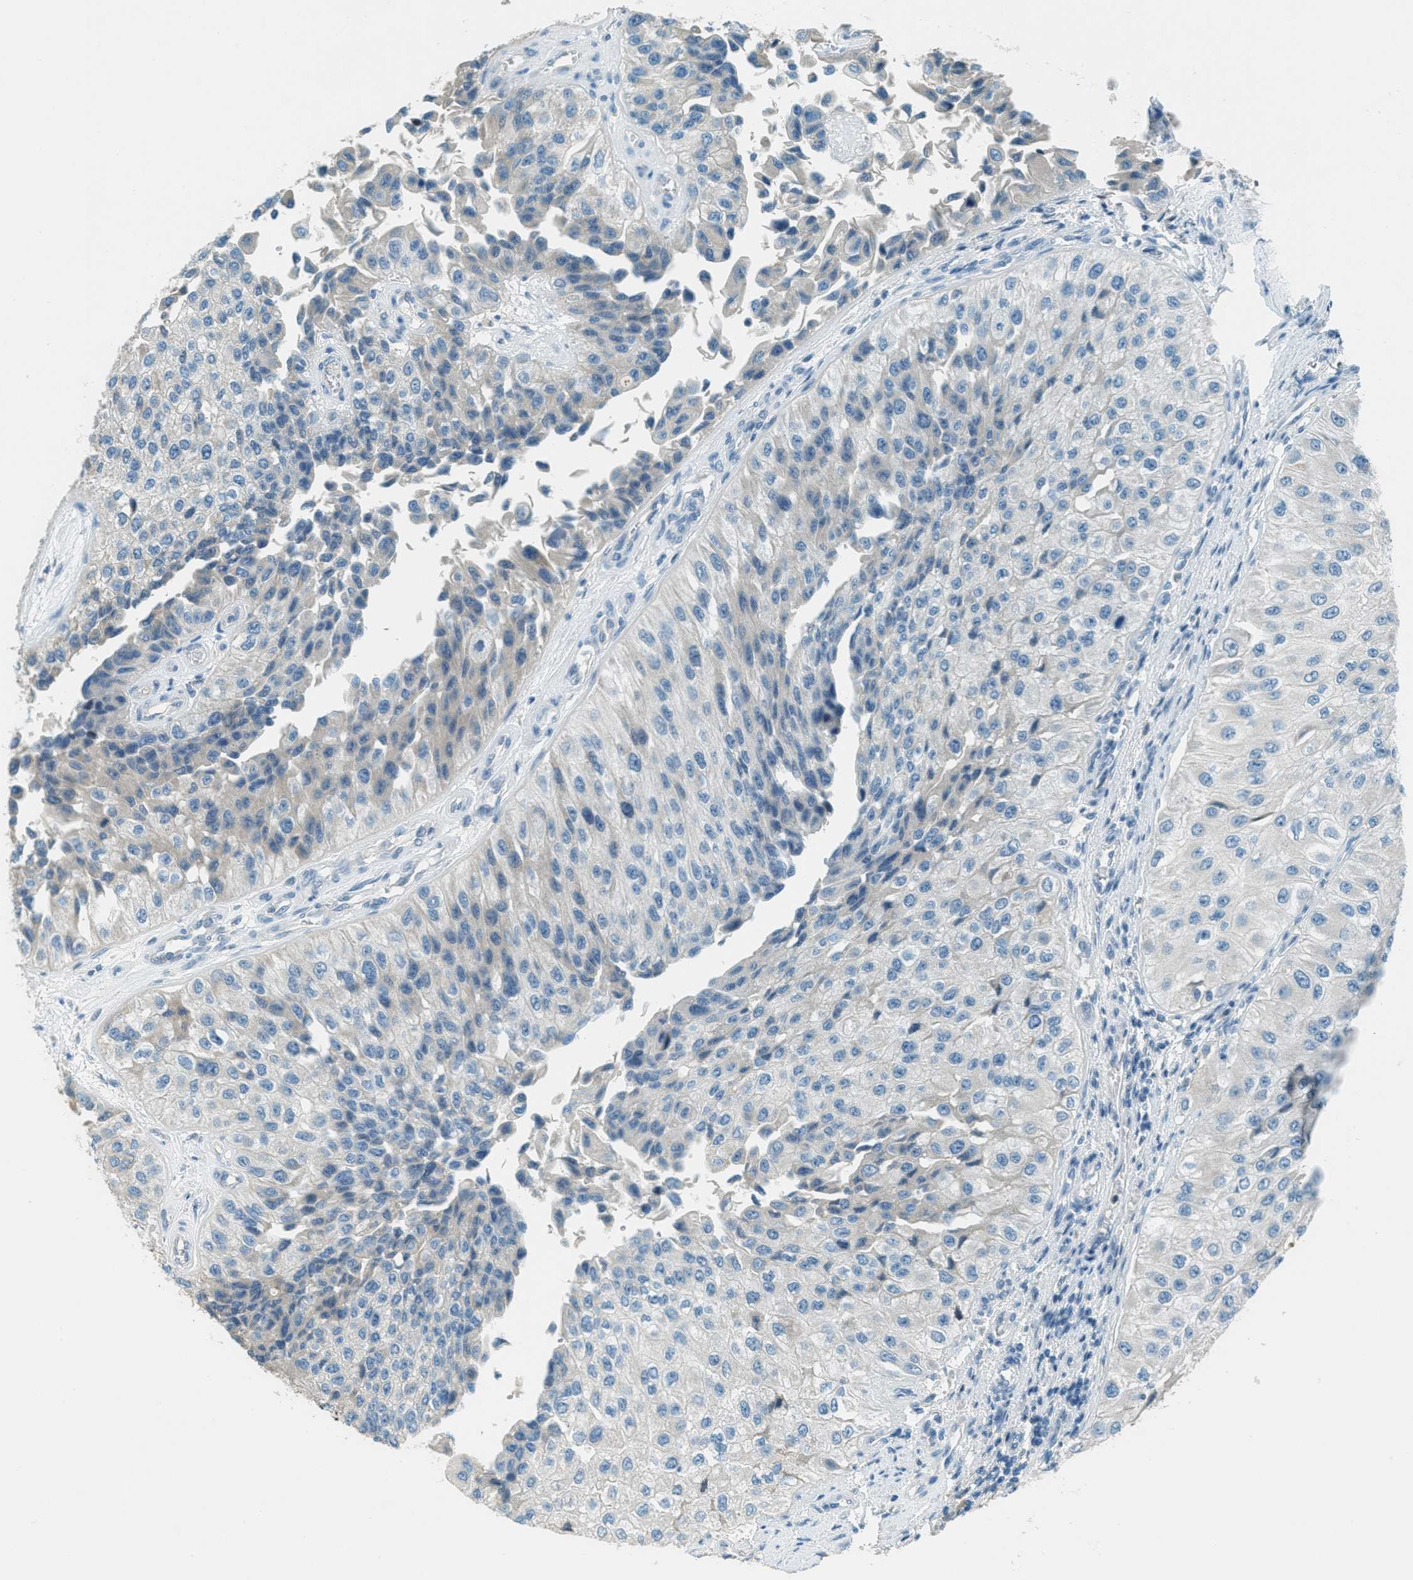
{"staining": {"intensity": "negative", "quantity": "none", "location": "none"}, "tissue": "urothelial cancer", "cell_type": "Tumor cells", "image_type": "cancer", "snomed": [{"axis": "morphology", "description": "Urothelial carcinoma, High grade"}, {"axis": "topography", "description": "Kidney"}, {"axis": "topography", "description": "Urinary bladder"}], "caption": "The IHC histopathology image has no significant expression in tumor cells of urothelial cancer tissue.", "gene": "MSLN", "patient": {"sex": "male", "age": 77}}